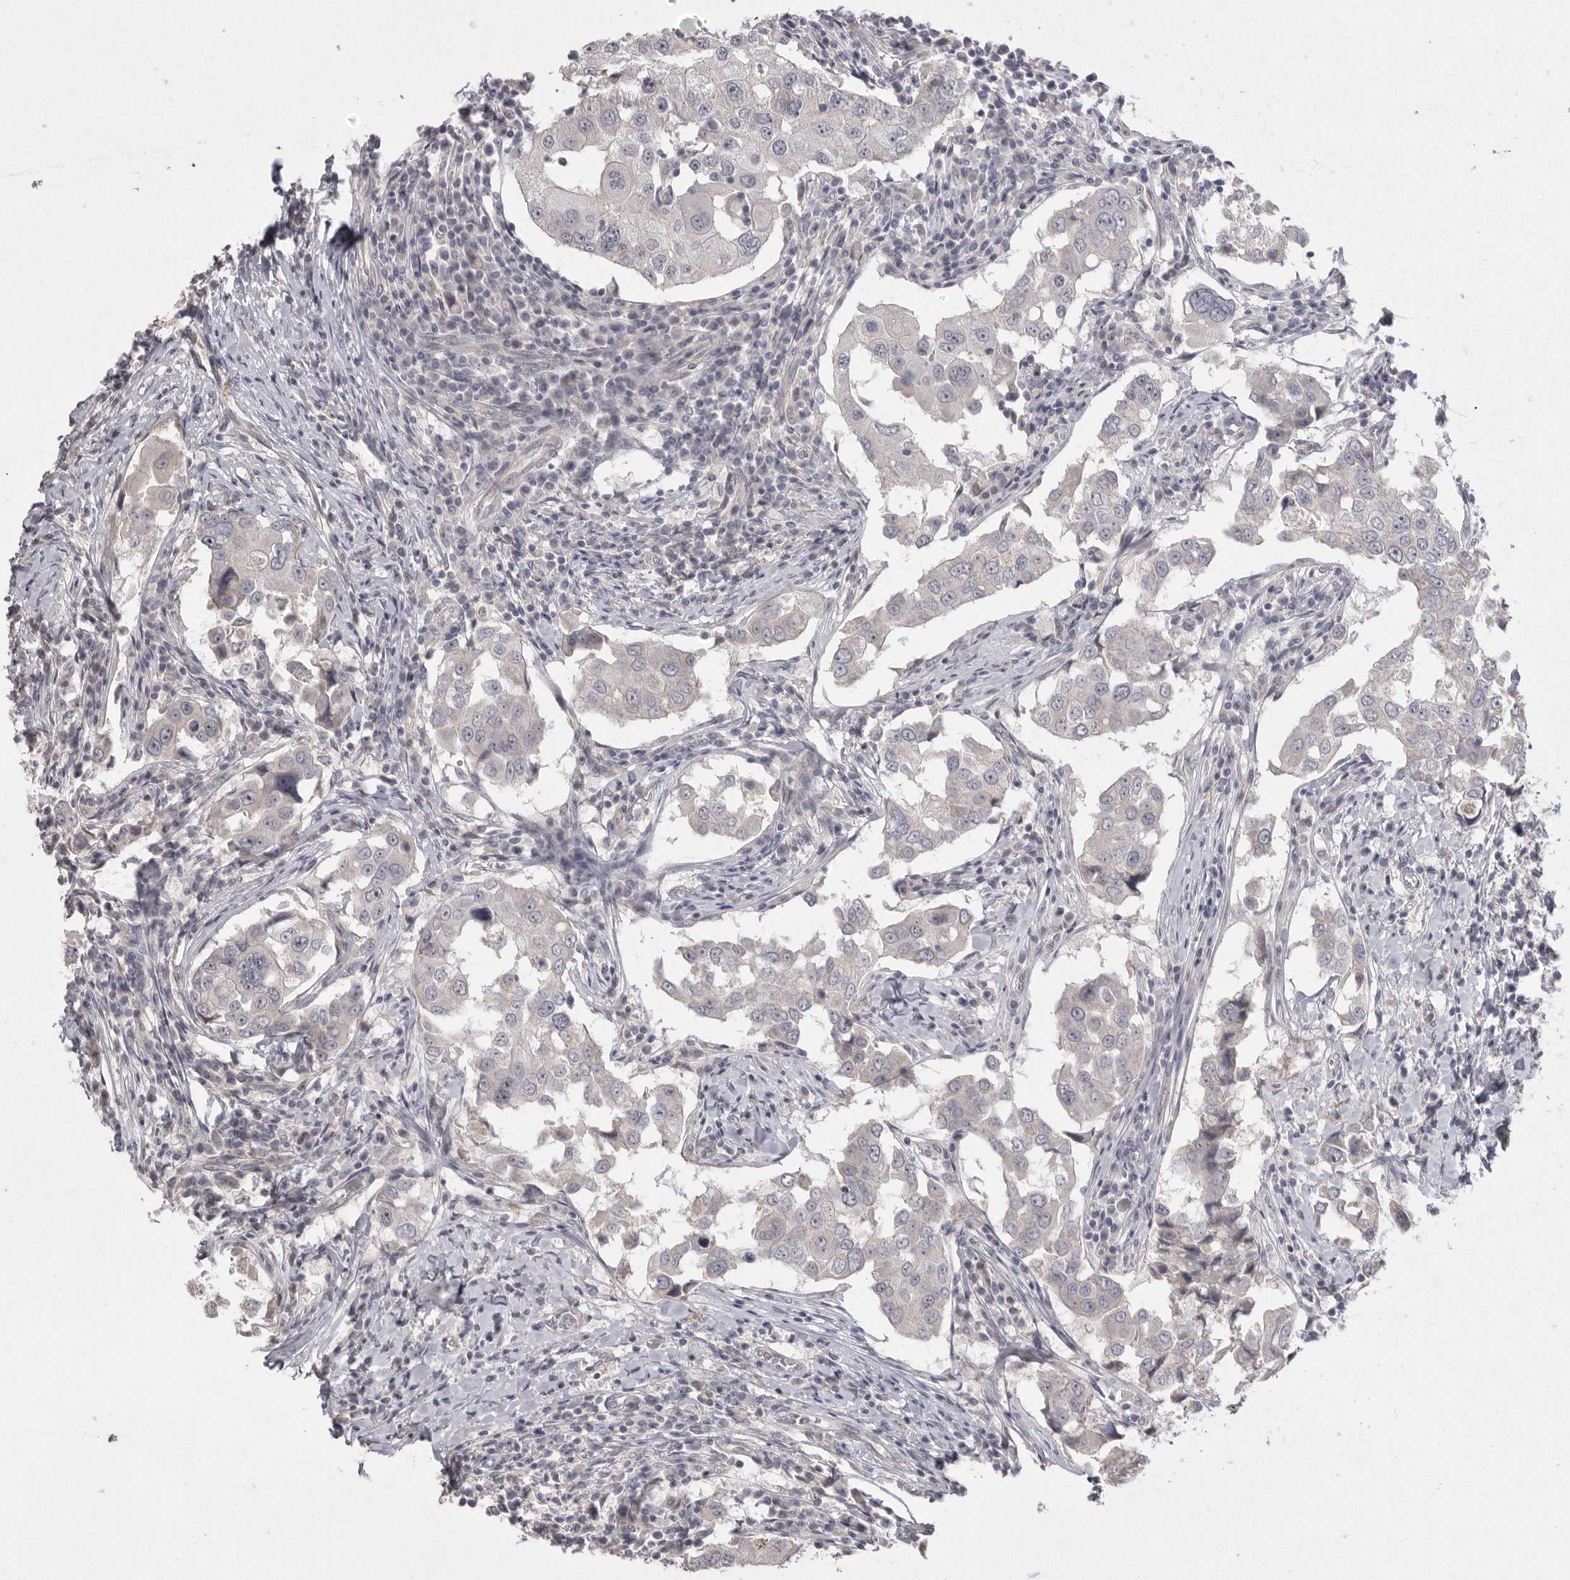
{"staining": {"intensity": "negative", "quantity": "none", "location": "none"}, "tissue": "breast cancer", "cell_type": "Tumor cells", "image_type": "cancer", "snomed": [{"axis": "morphology", "description": "Duct carcinoma"}, {"axis": "topography", "description": "Breast"}], "caption": "Immunohistochemical staining of human breast cancer demonstrates no significant positivity in tumor cells. (Brightfield microscopy of DAB immunohistochemistry at high magnification).", "gene": "VANGL2", "patient": {"sex": "female", "age": 27}}